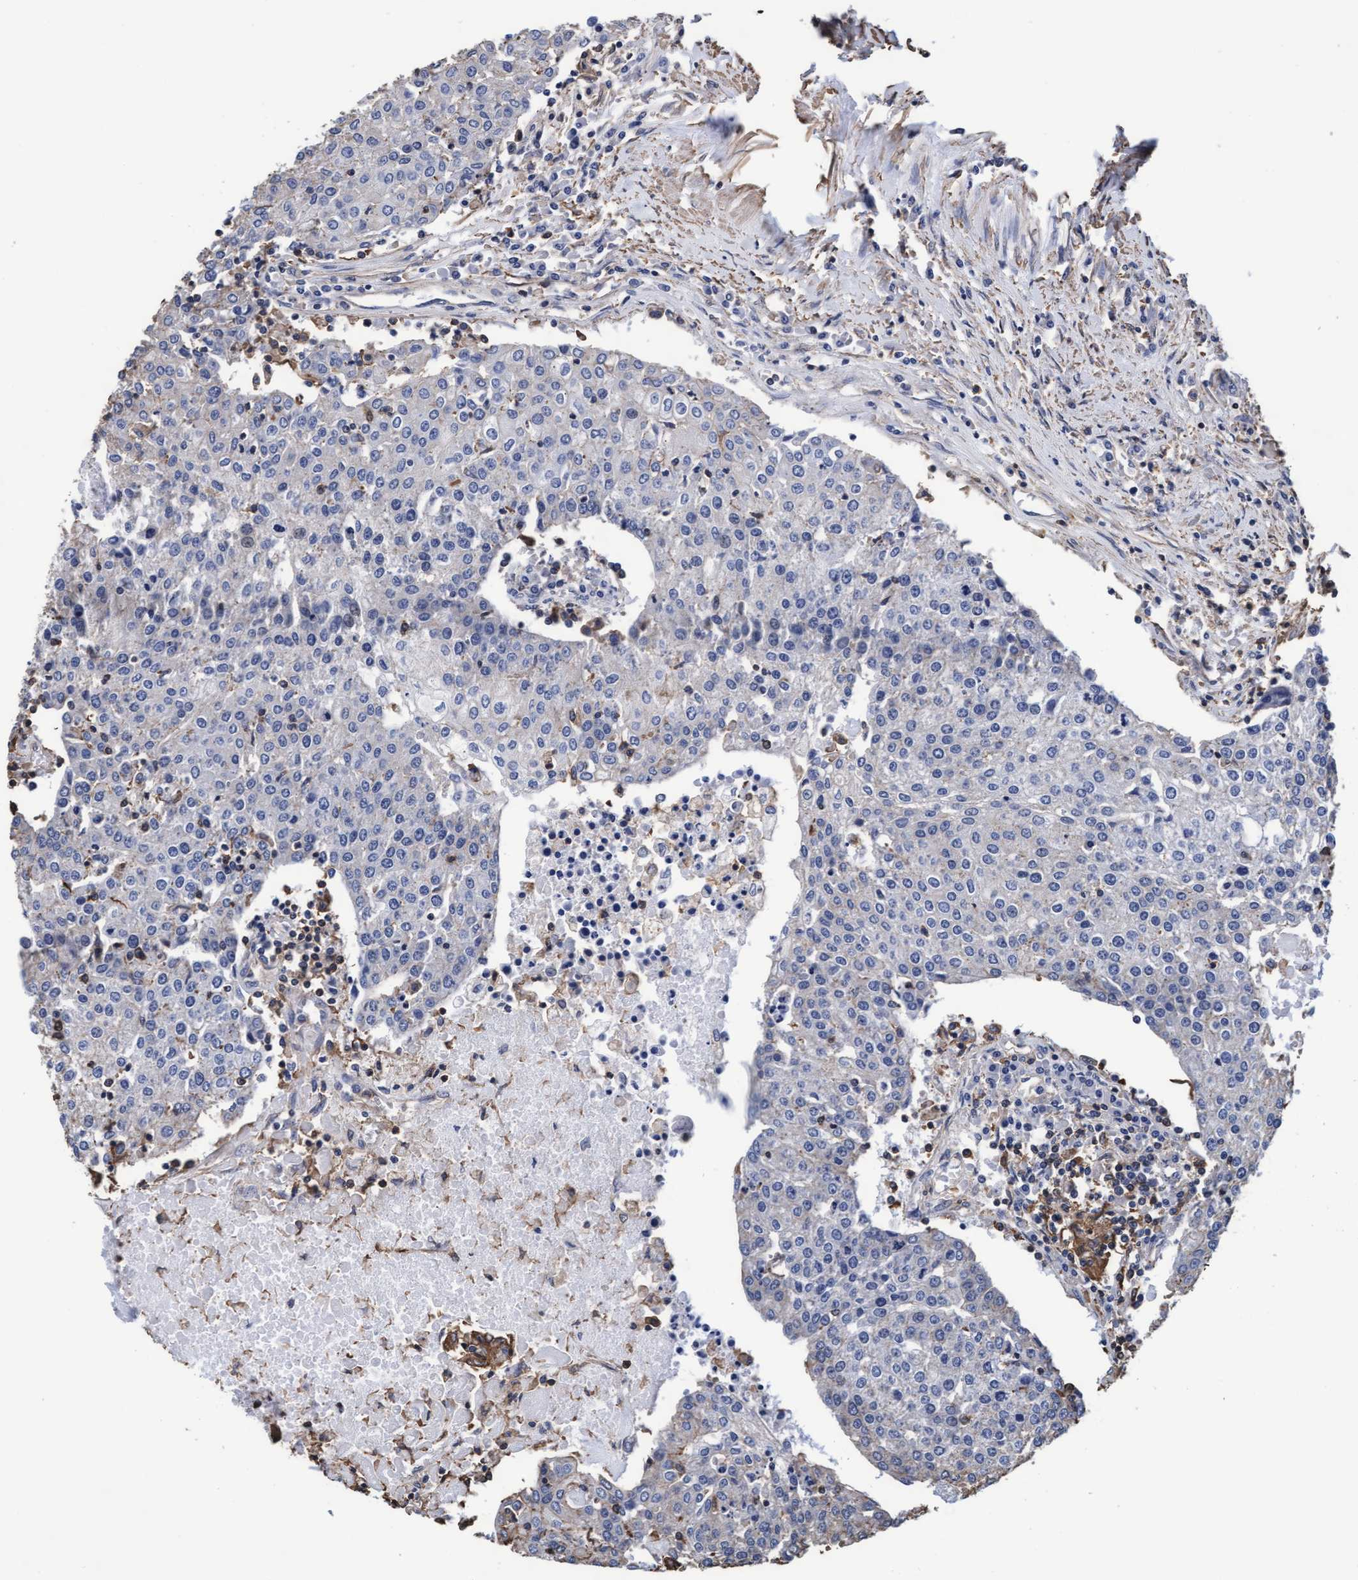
{"staining": {"intensity": "negative", "quantity": "none", "location": "none"}, "tissue": "urothelial cancer", "cell_type": "Tumor cells", "image_type": "cancer", "snomed": [{"axis": "morphology", "description": "Urothelial carcinoma, High grade"}, {"axis": "topography", "description": "Urinary bladder"}], "caption": "Tumor cells show no significant expression in high-grade urothelial carcinoma.", "gene": "GRHPR", "patient": {"sex": "female", "age": 85}}